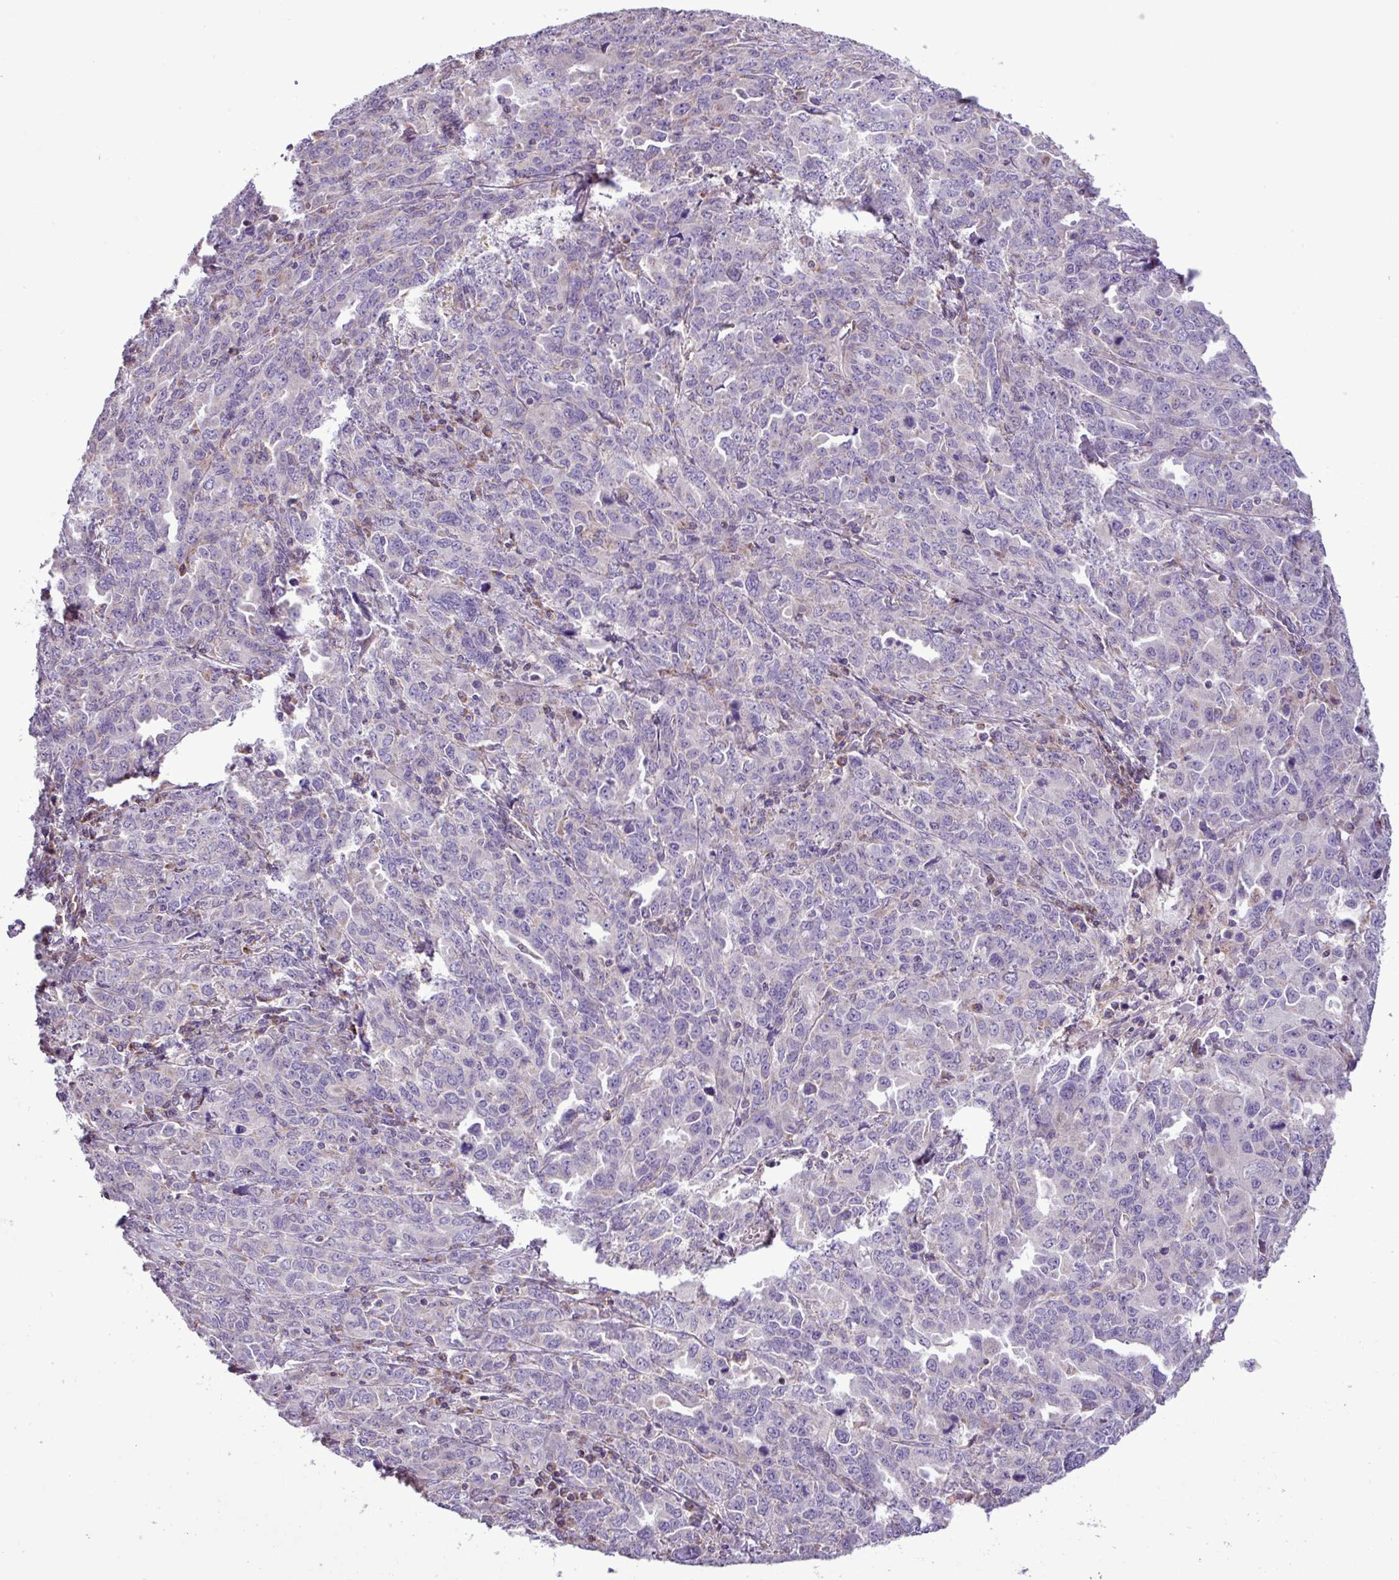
{"staining": {"intensity": "negative", "quantity": "none", "location": "none"}, "tissue": "ovarian cancer", "cell_type": "Tumor cells", "image_type": "cancer", "snomed": [{"axis": "morphology", "description": "Adenocarcinoma, NOS"}, {"axis": "morphology", "description": "Carcinoma, endometroid"}, {"axis": "topography", "description": "Ovary"}], "caption": "Ovarian cancer was stained to show a protein in brown. There is no significant staining in tumor cells. Brightfield microscopy of immunohistochemistry stained with DAB (3,3'-diaminobenzidine) (brown) and hematoxylin (blue), captured at high magnification.", "gene": "FAM183A", "patient": {"sex": "female", "age": 72}}